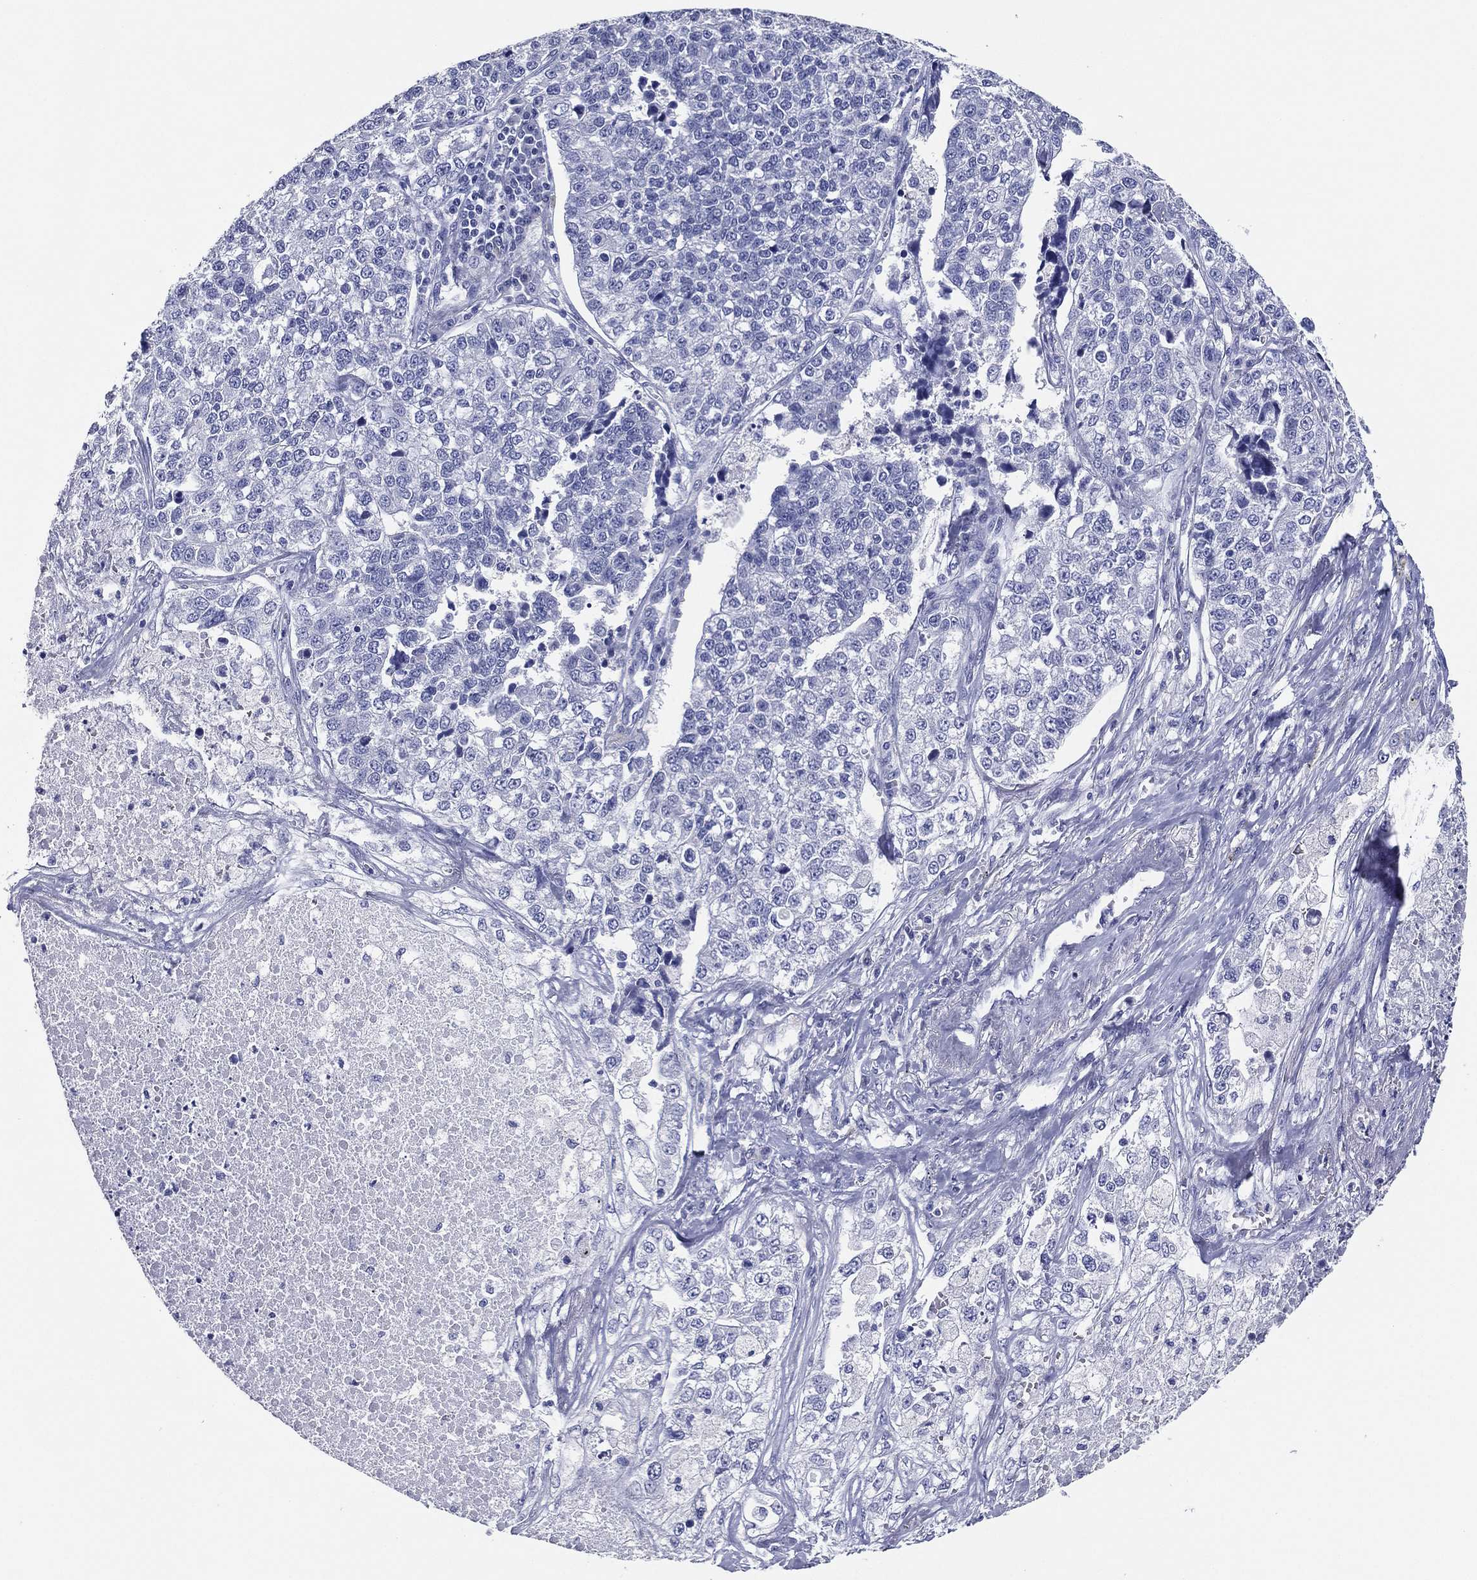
{"staining": {"intensity": "negative", "quantity": "none", "location": "none"}, "tissue": "lung cancer", "cell_type": "Tumor cells", "image_type": "cancer", "snomed": [{"axis": "morphology", "description": "Adenocarcinoma, NOS"}, {"axis": "topography", "description": "Lung"}], "caption": "Immunohistochemistry (IHC) of lung cancer shows no staining in tumor cells. (DAB IHC with hematoxylin counter stain).", "gene": "TFAP2A", "patient": {"sex": "male", "age": 49}}